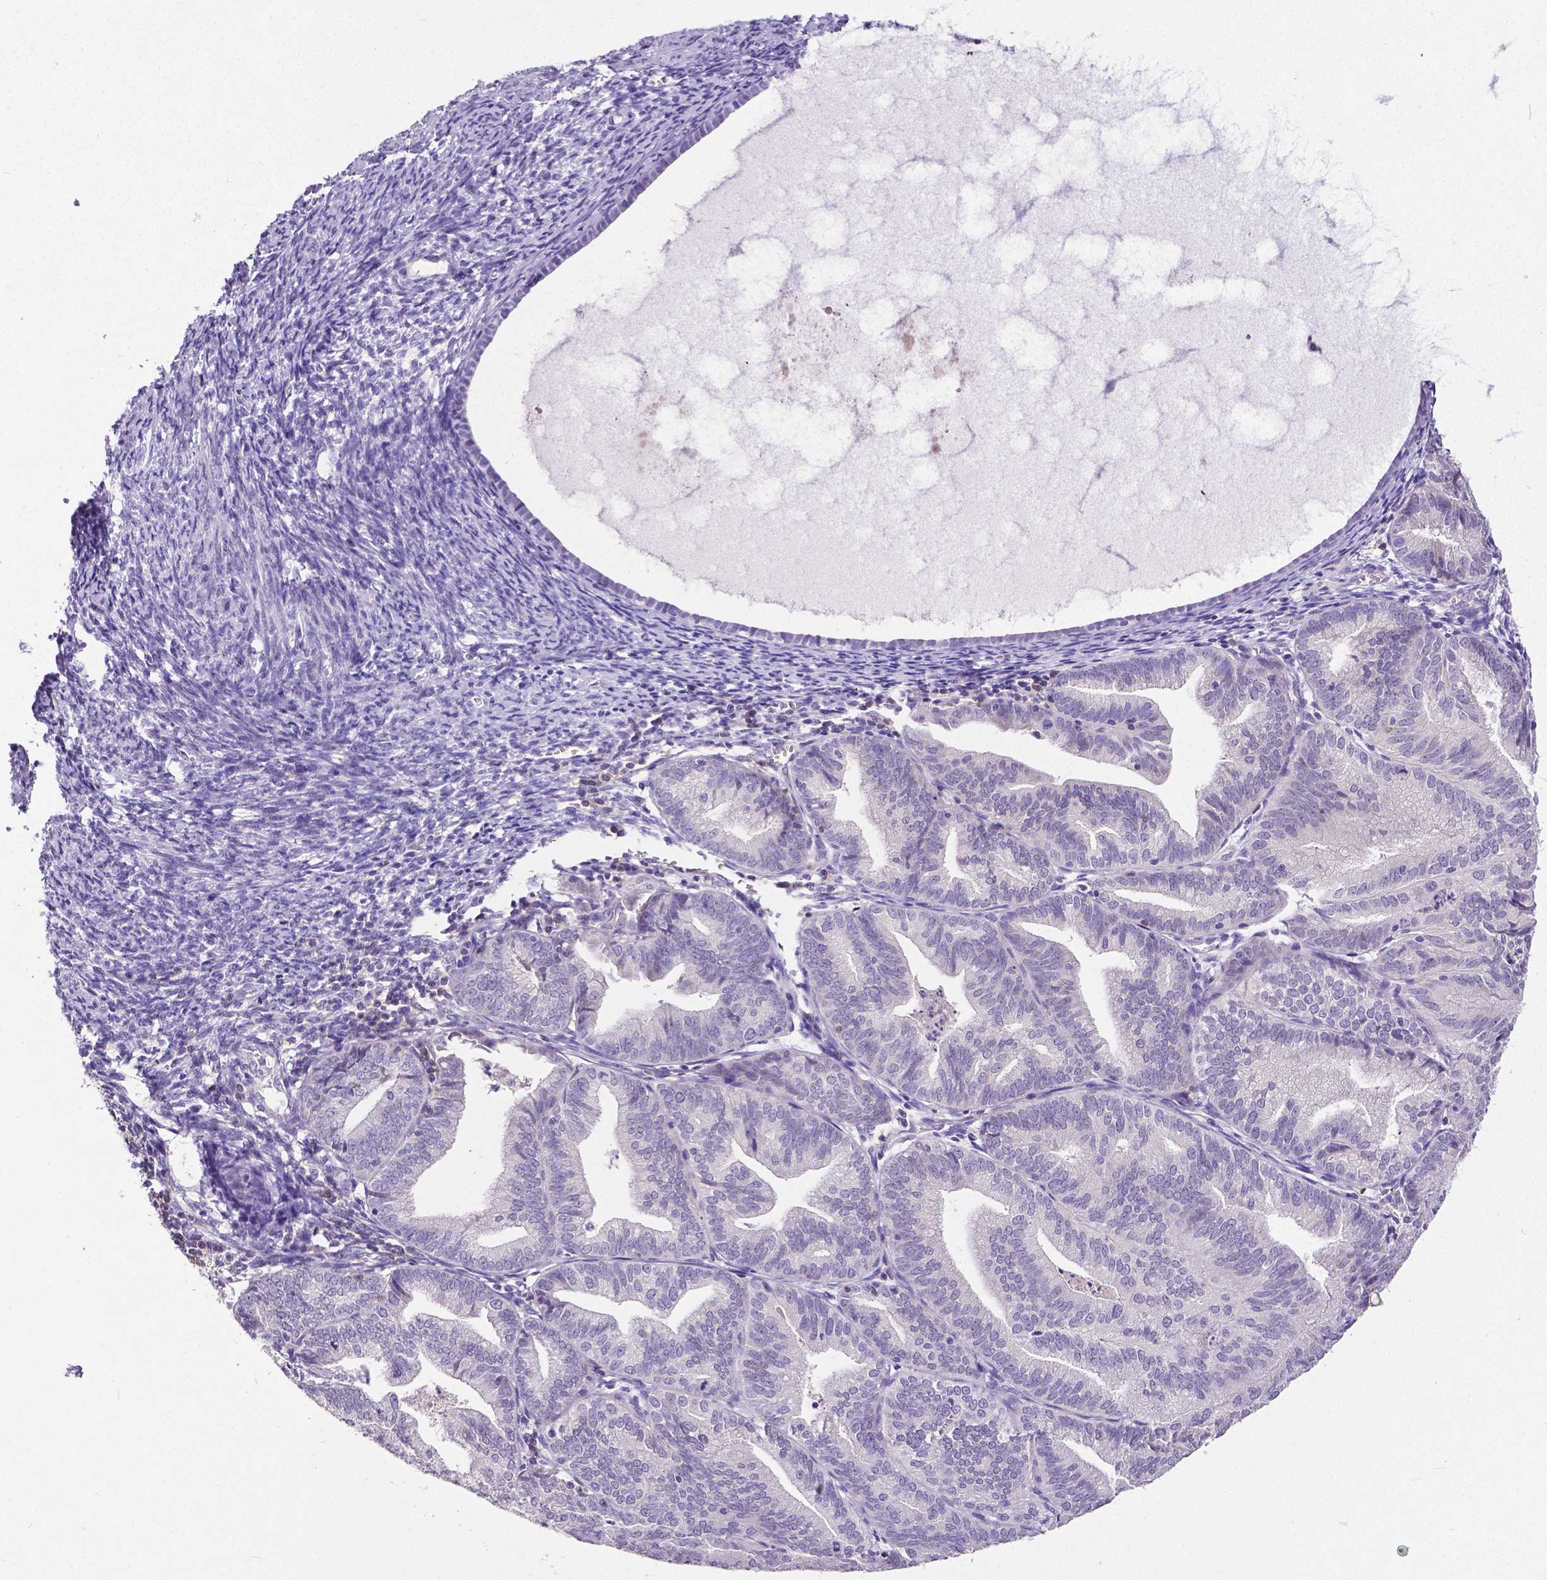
{"staining": {"intensity": "negative", "quantity": "none", "location": "none"}, "tissue": "endometrial cancer", "cell_type": "Tumor cells", "image_type": "cancer", "snomed": [{"axis": "morphology", "description": "Adenocarcinoma, NOS"}, {"axis": "topography", "description": "Endometrium"}], "caption": "This image is of endometrial adenocarcinoma stained with immunohistochemistry (IHC) to label a protein in brown with the nuclei are counter-stained blue. There is no expression in tumor cells. The staining is performed using DAB brown chromogen with nuclei counter-stained in using hematoxylin.", "gene": "CD4", "patient": {"sex": "female", "age": 70}}